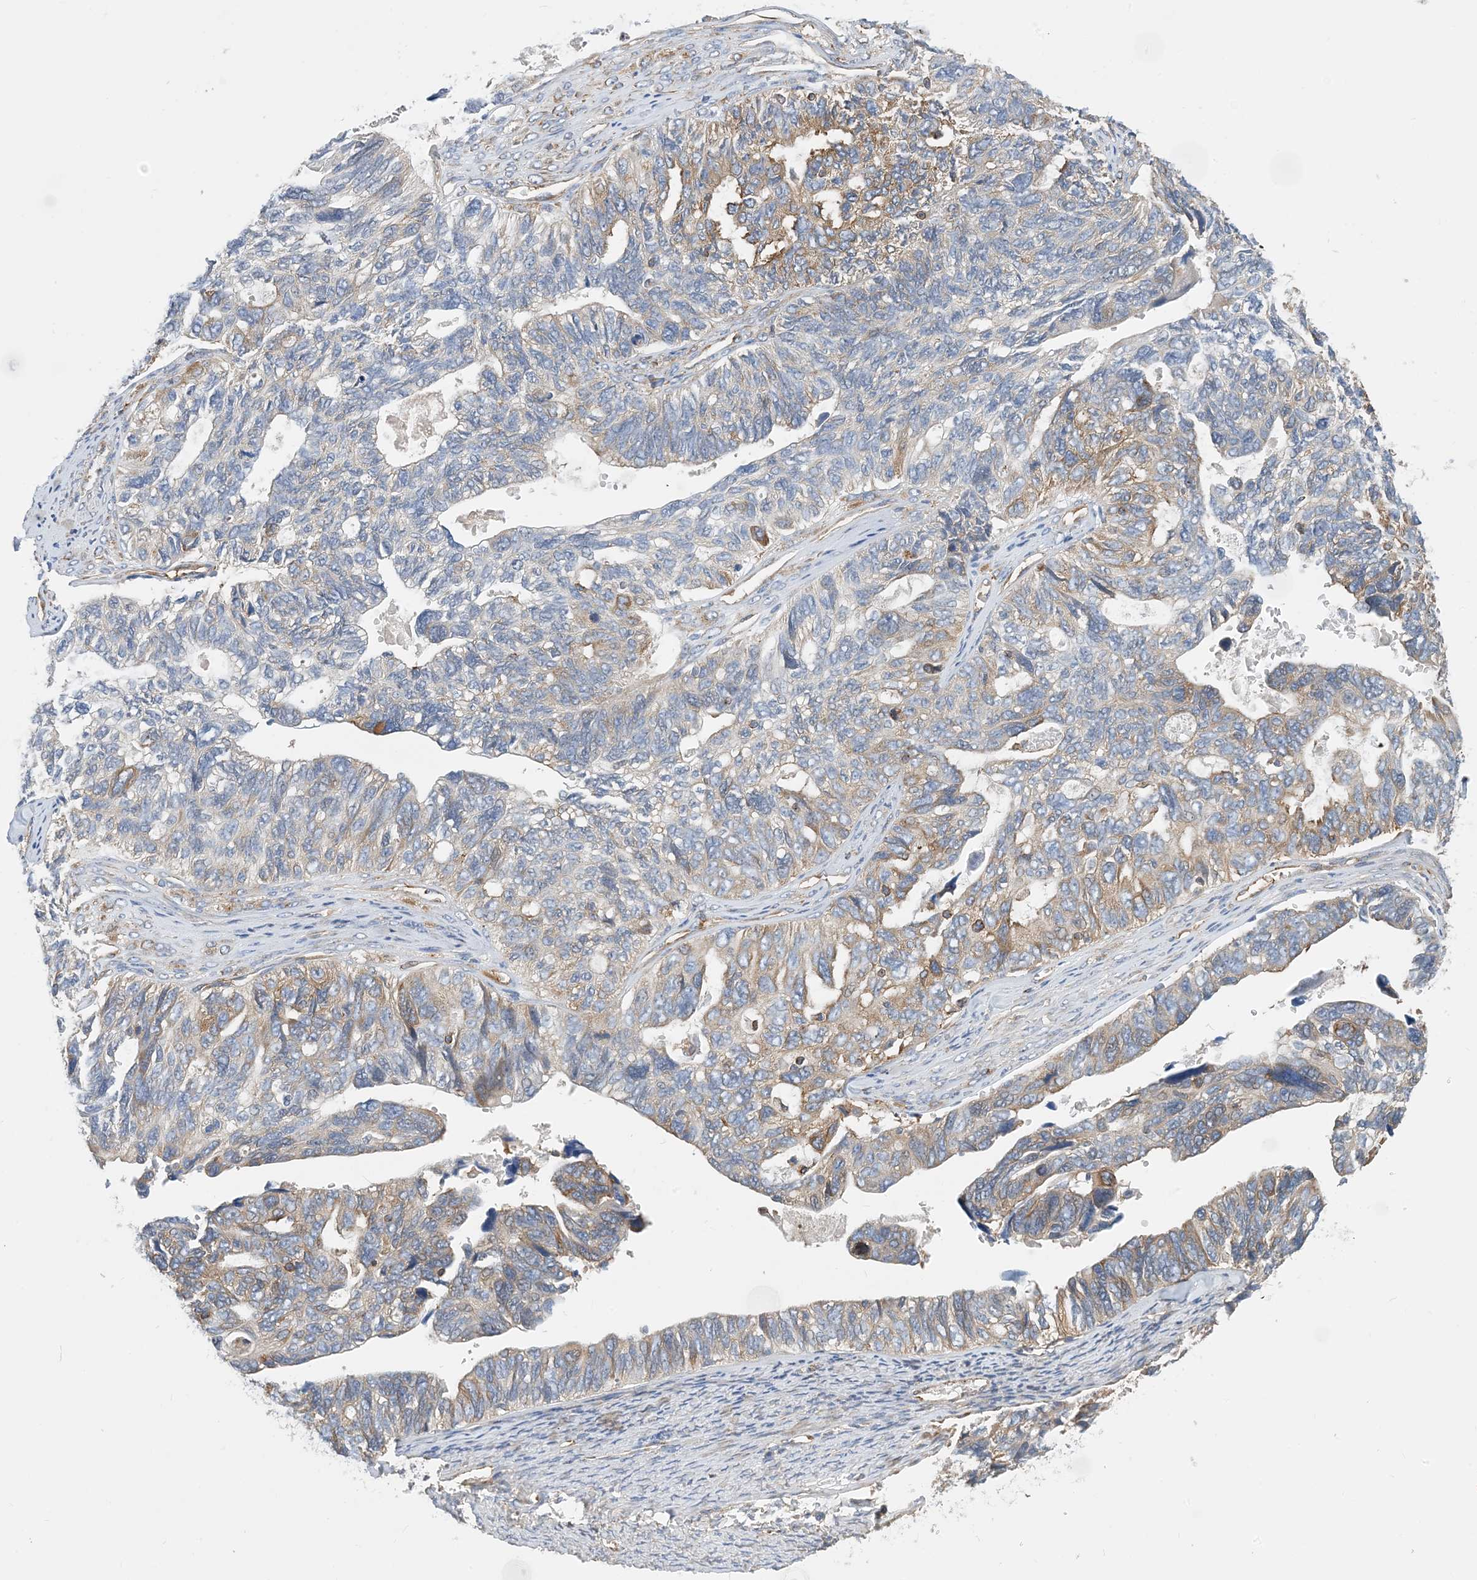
{"staining": {"intensity": "weak", "quantity": "25%-75%", "location": "cytoplasmic/membranous"}, "tissue": "ovarian cancer", "cell_type": "Tumor cells", "image_type": "cancer", "snomed": [{"axis": "morphology", "description": "Cystadenocarcinoma, serous, NOS"}, {"axis": "topography", "description": "Ovary"}], "caption": "Ovarian cancer (serous cystadenocarcinoma) stained for a protein (brown) exhibits weak cytoplasmic/membranous positive staining in approximately 25%-75% of tumor cells.", "gene": "DYNC1LI1", "patient": {"sex": "female", "age": 79}}